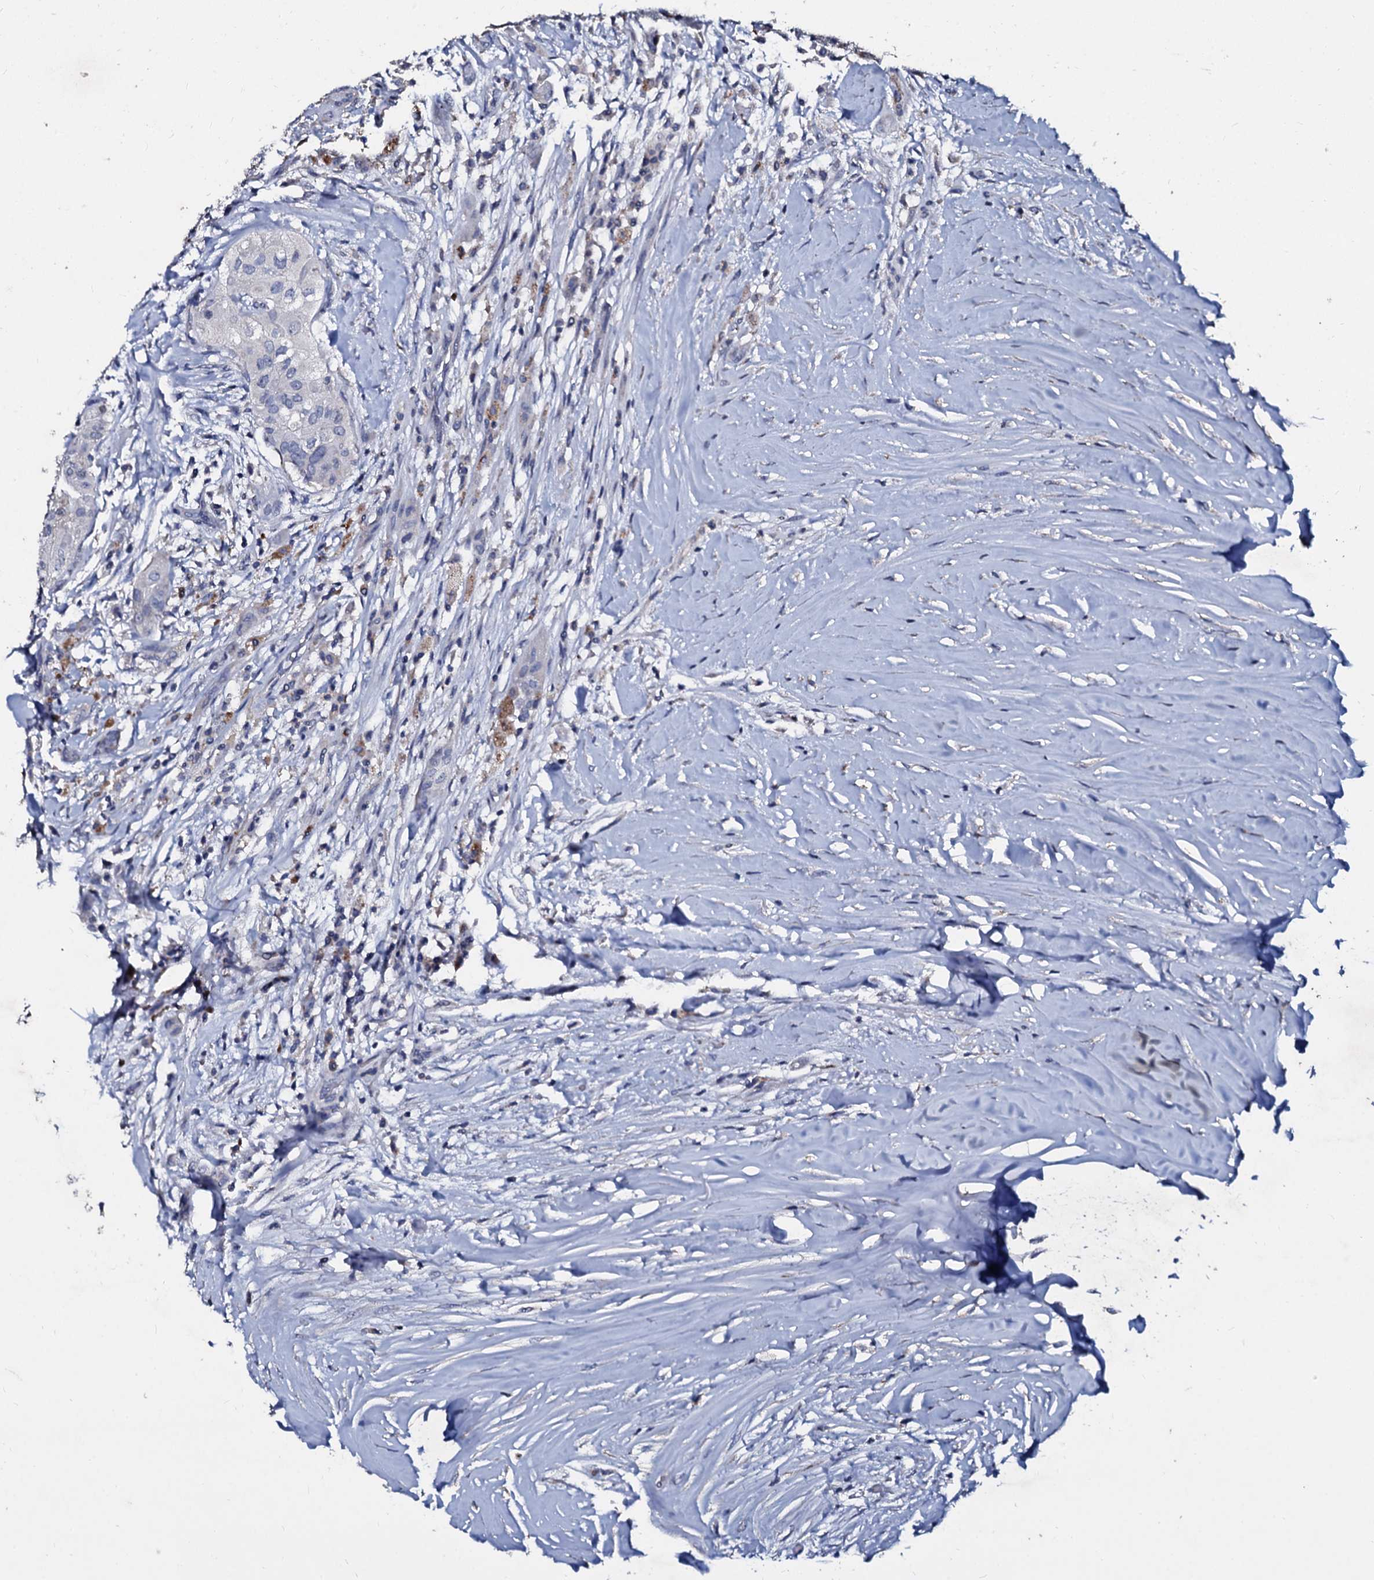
{"staining": {"intensity": "negative", "quantity": "none", "location": "none"}, "tissue": "thyroid cancer", "cell_type": "Tumor cells", "image_type": "cancer", "snomed": [{"axis": "morphology", "description": "Papillary adenocarcinoma, NOS"}, {"axis": "topography", "description": "Thyroid gland"}], "caption": "DAB (3,3'-diaminobenzidine) immunohistochemical staining of papillary adenocarcinoma (thyroid) exhibits no significant expression in tumor cells.", "gene": "SLC37A4", "patient": {"sex": "female", "age": 59}}